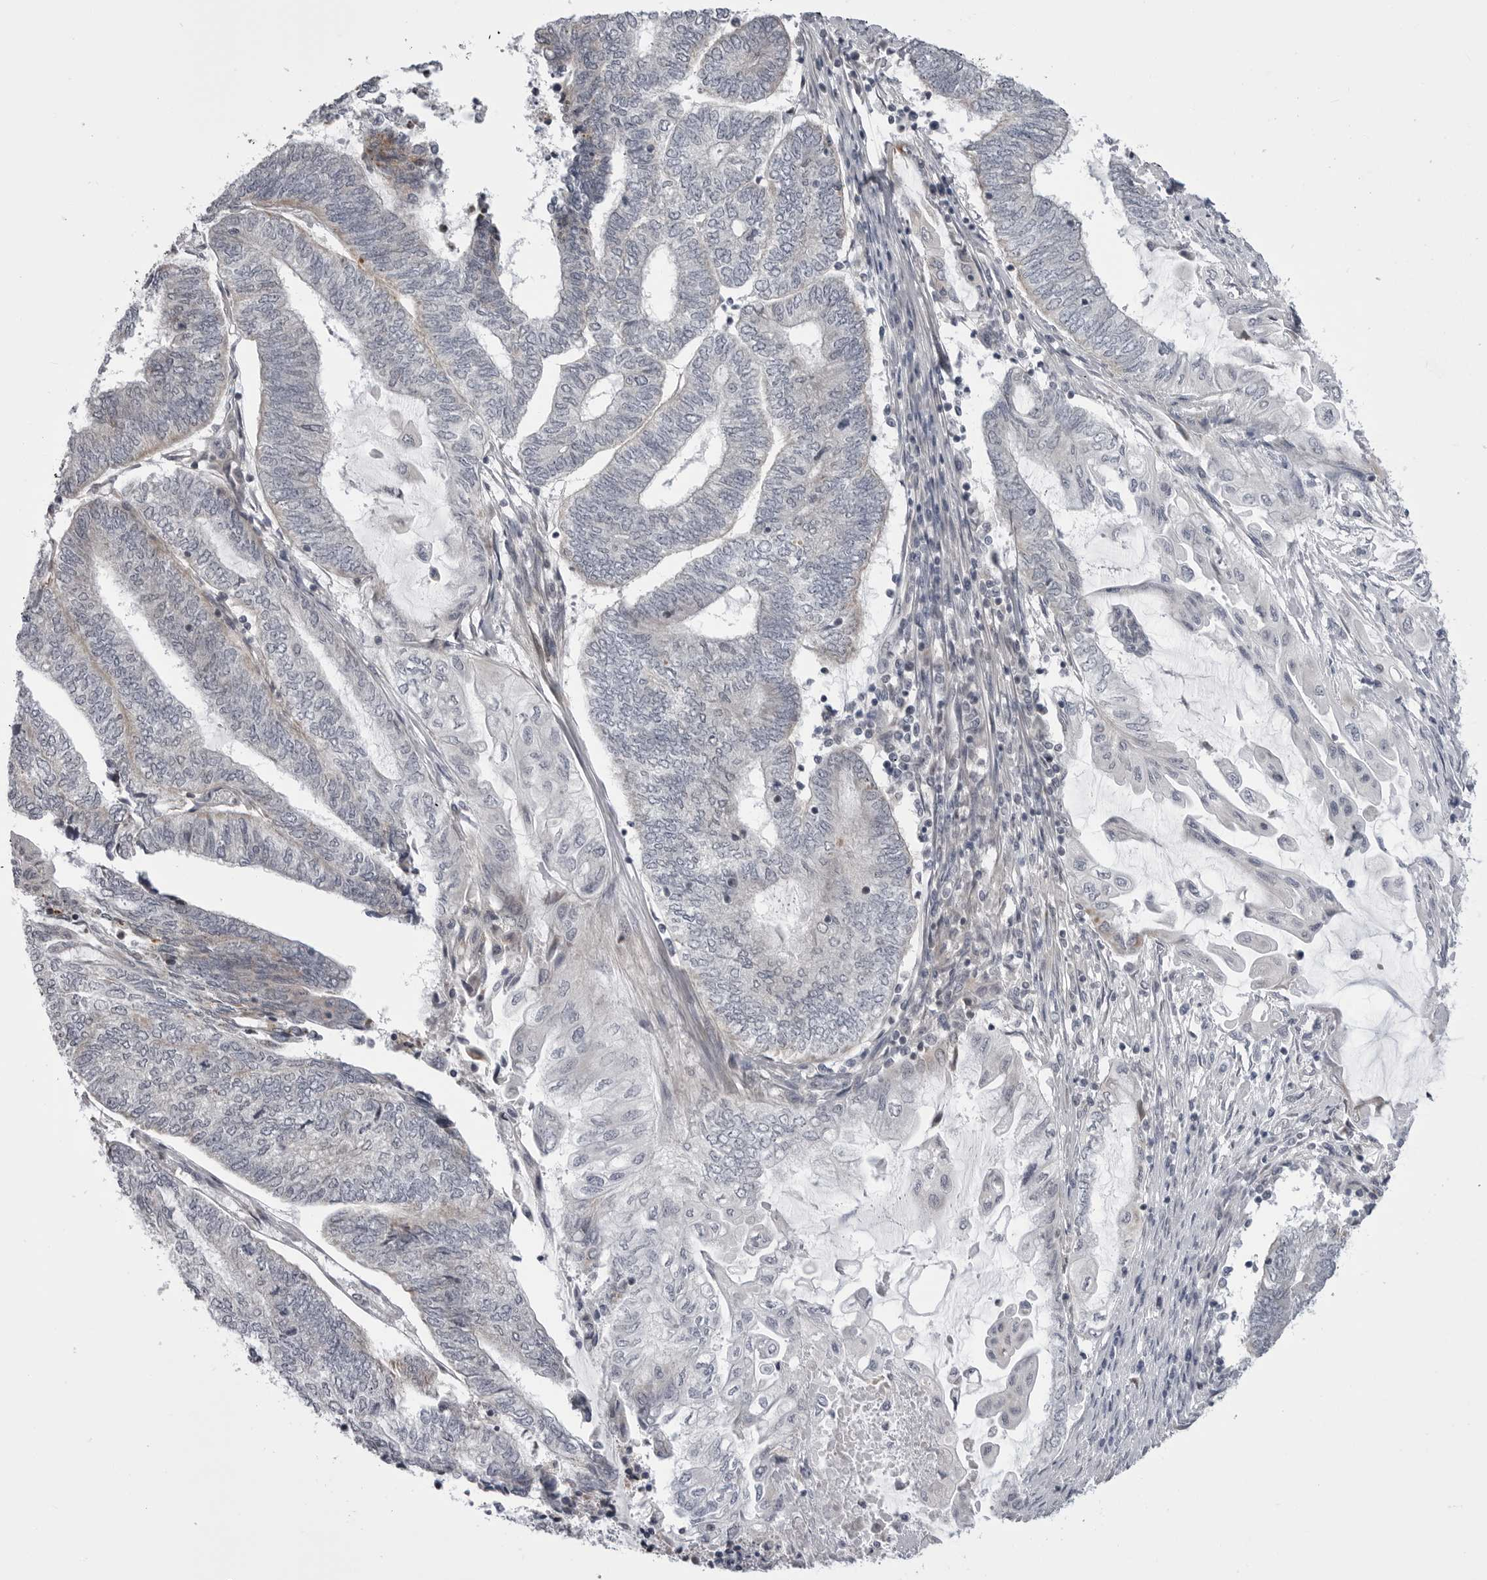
{"staining": {"intensity": "negative", "quantity": "none", "location": "none"}, "tissue": "endometrial cancer", "cell_type": "Tumor cells", "image_type": "cancer", "snomed": [{"axis": "morphology", "description": "Adenocarcinoma, NOS"}, {"axis": "topography", "description": "Uterus"}, {"axis": "topography", "description": "Endometrium"}], "caption": "The histopathology image displays no staining of tumor cells in endometrial cancer.", "gene": "CCDC18", "patient": {"sex": "female", "age": 70}}